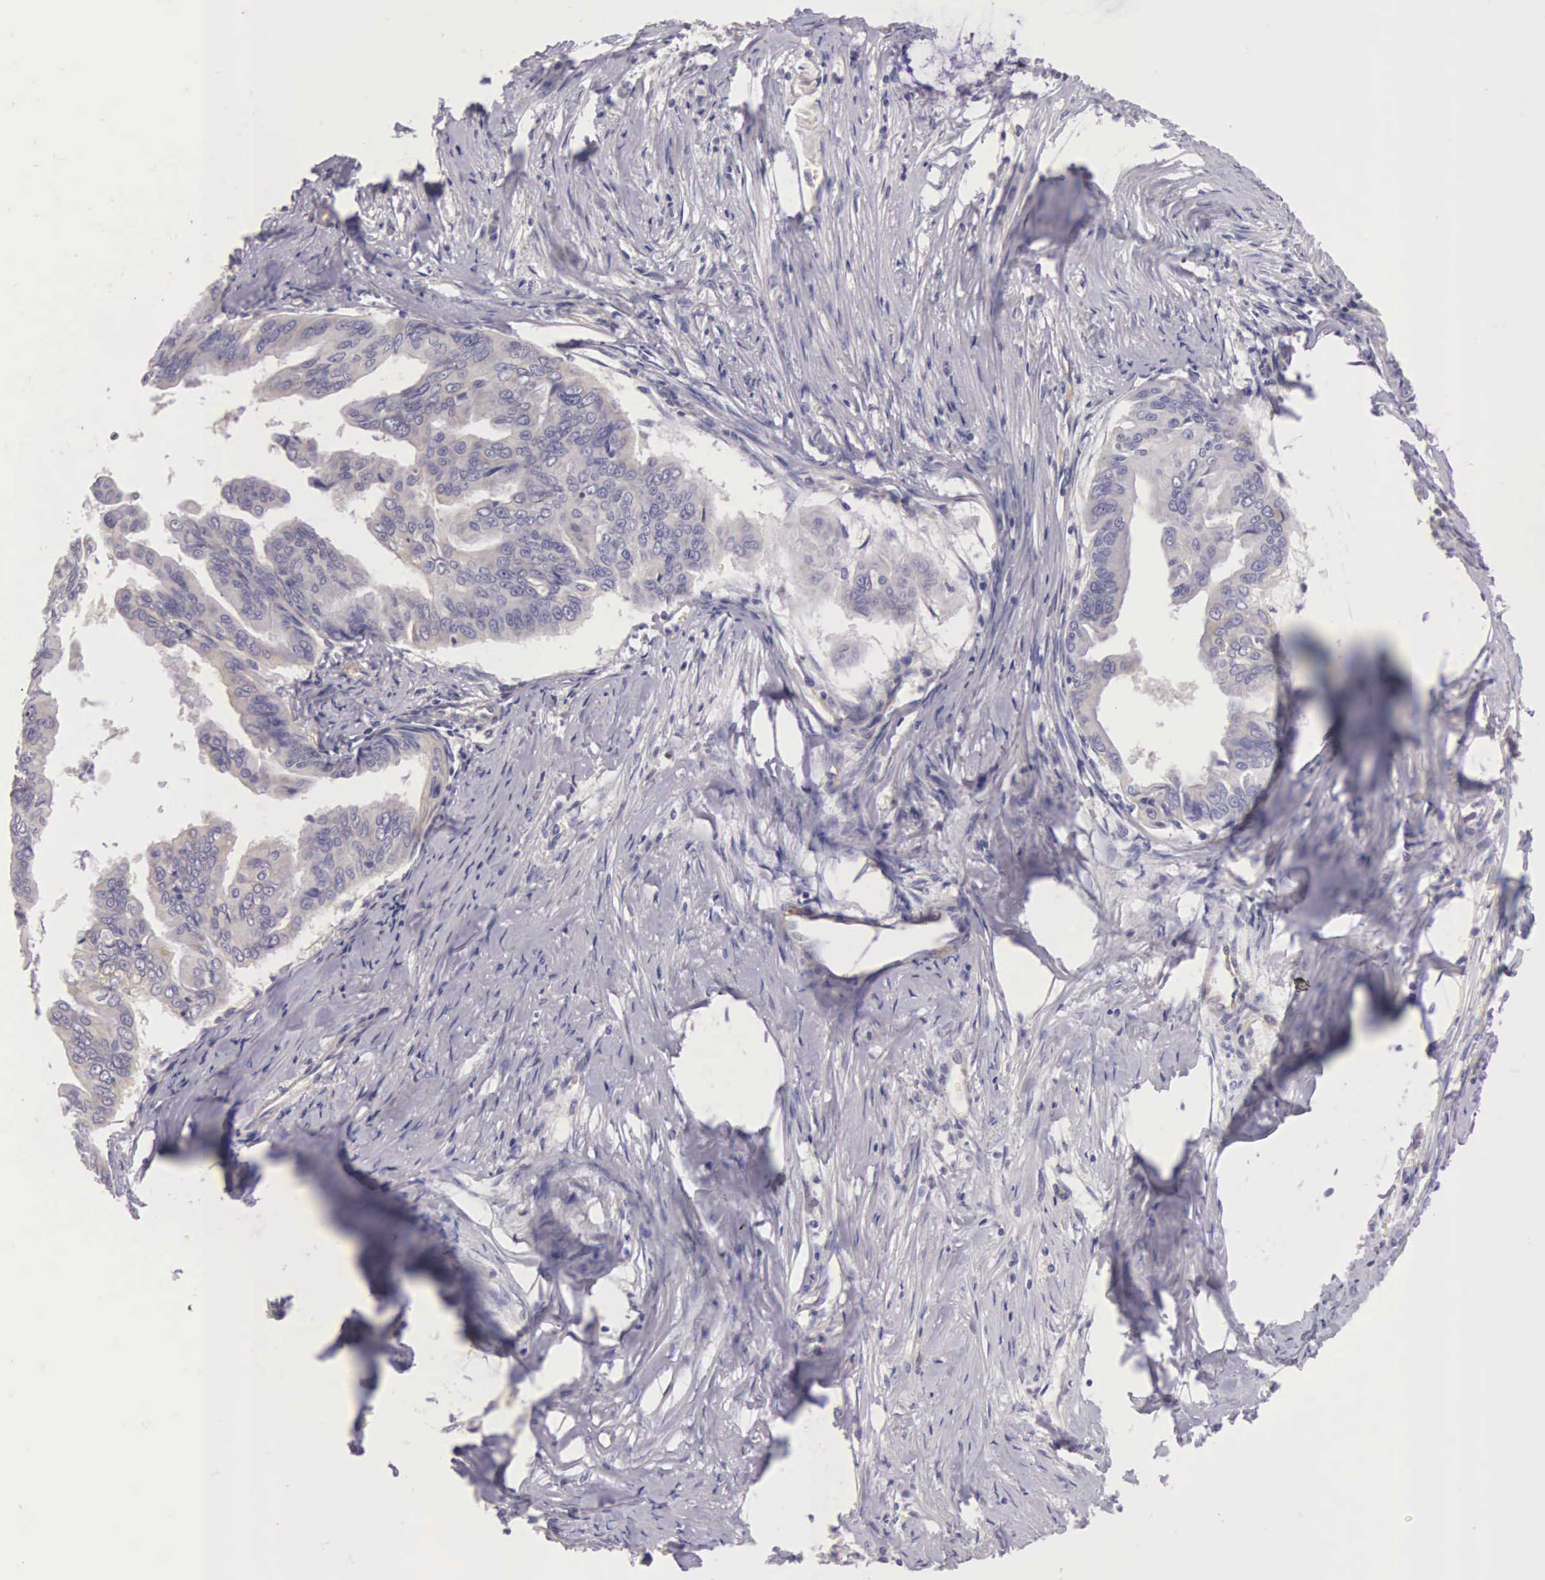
{"staining": {"intensity": "negative", "quantity": "none", "location": "none"}, "tissue": "stomach cancer", "cell_type": "Tumor cells", "image_type": "cancer", "snomed": [{"axis": "morphology", "description": "Adenocarcinoma, NOS"}, {"axis": "topography", "description": "Stomach, upper"}], "caption": "Stomach cancer was stained to show a protein in brown. There is no significant expression in tumor cells.", "gene": "OSBPL3", "patient": {"sex": "male", "age": 80}}